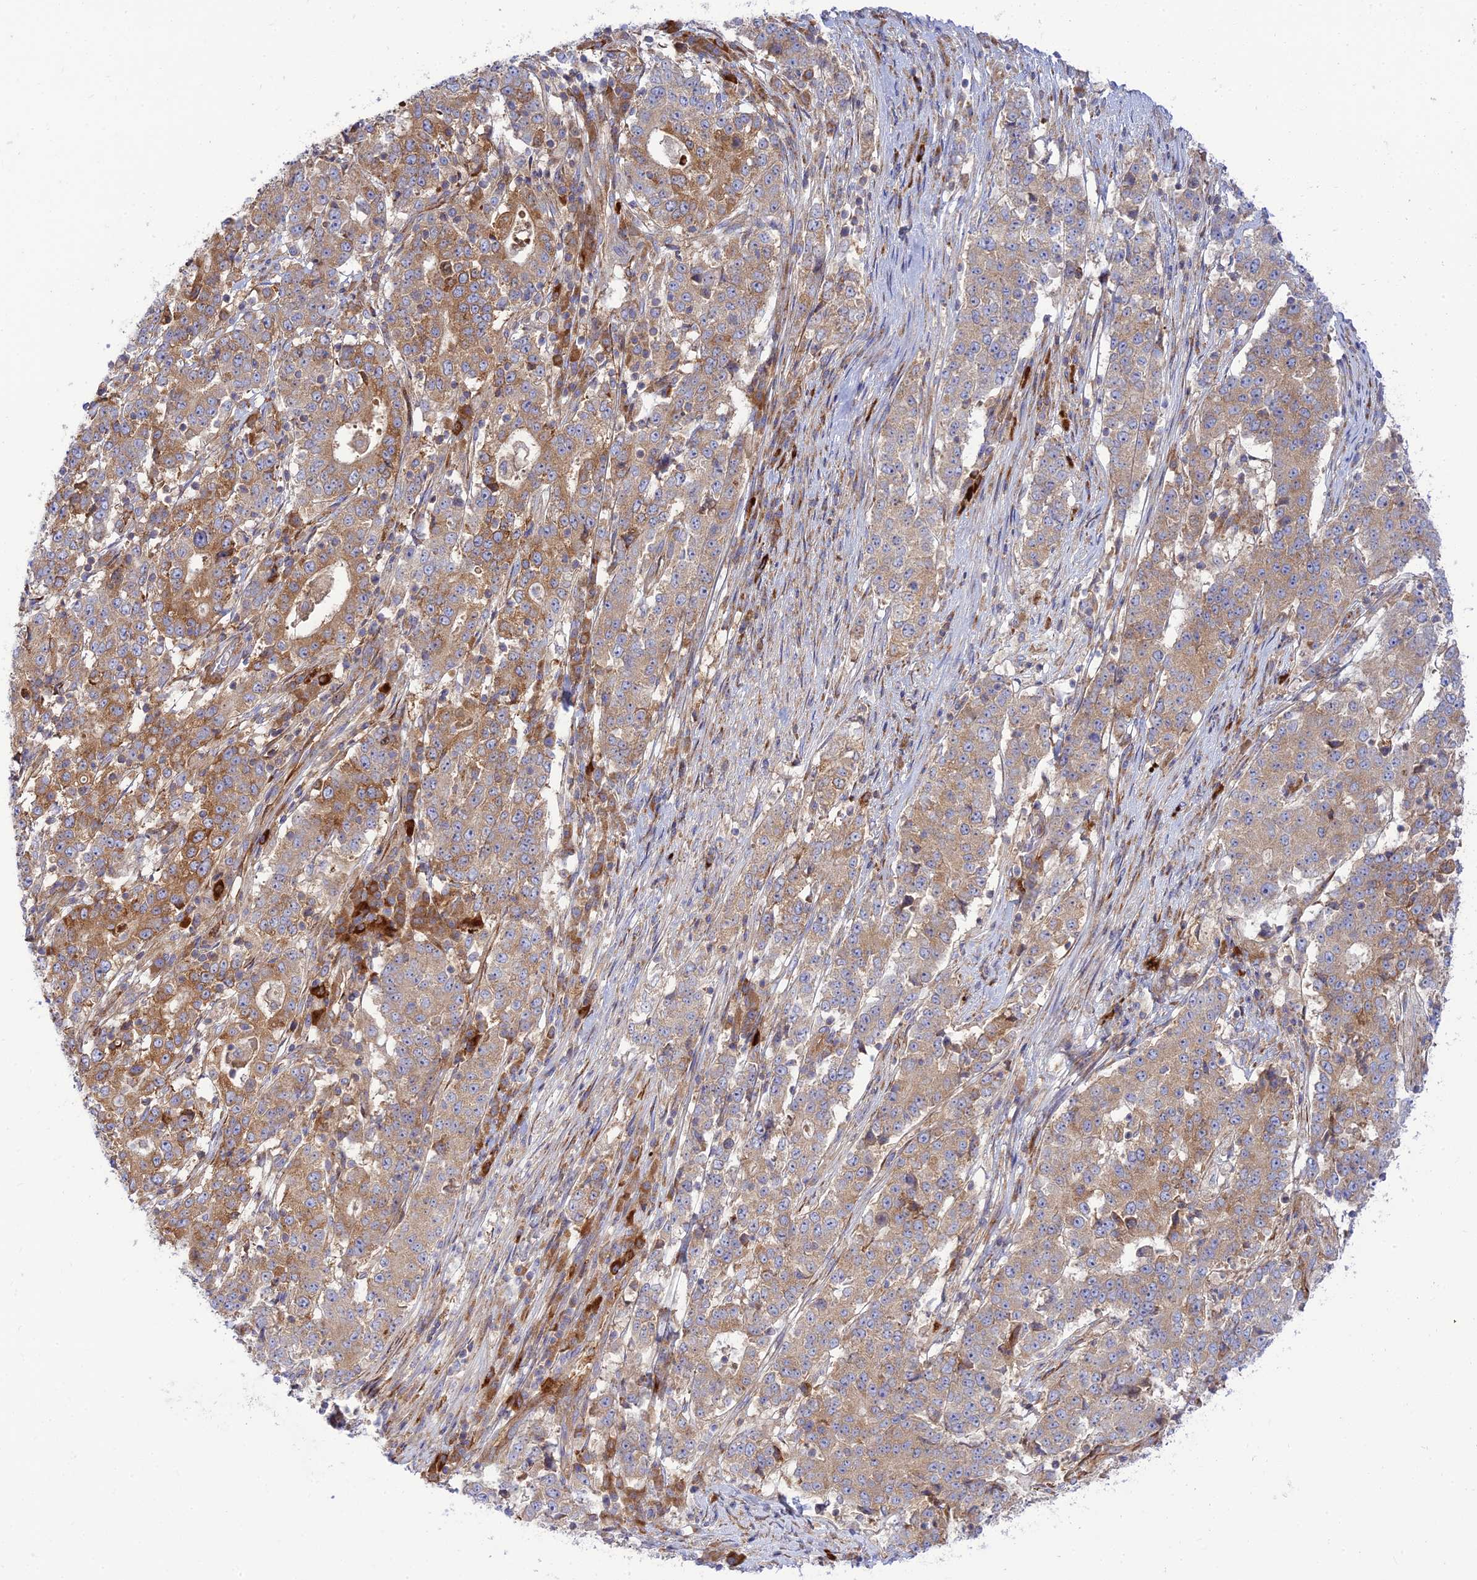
{"staining": {"intensity": "moderate", "quantity": ">75%", "location": "cytoplasmic/membranous"}, "tissue": "stomach cancer", "cell_type": "Tumor cells", "image_type": "cancer", "snomed": [{"axis": "morphology", "description": "Adenocarcinoma, NOS"}, {"axis": "topography", "description": "Stomach"}], "caption": "High-power microscopy captured an IHC micrograph of stomach cancer (adenocarcinoma), revealing moderate cytoplasmic/membranous expression in approximately >75% of tumor cells.", "gene": "PIMREG", "patient": {"sex": "male", "age": 59}}